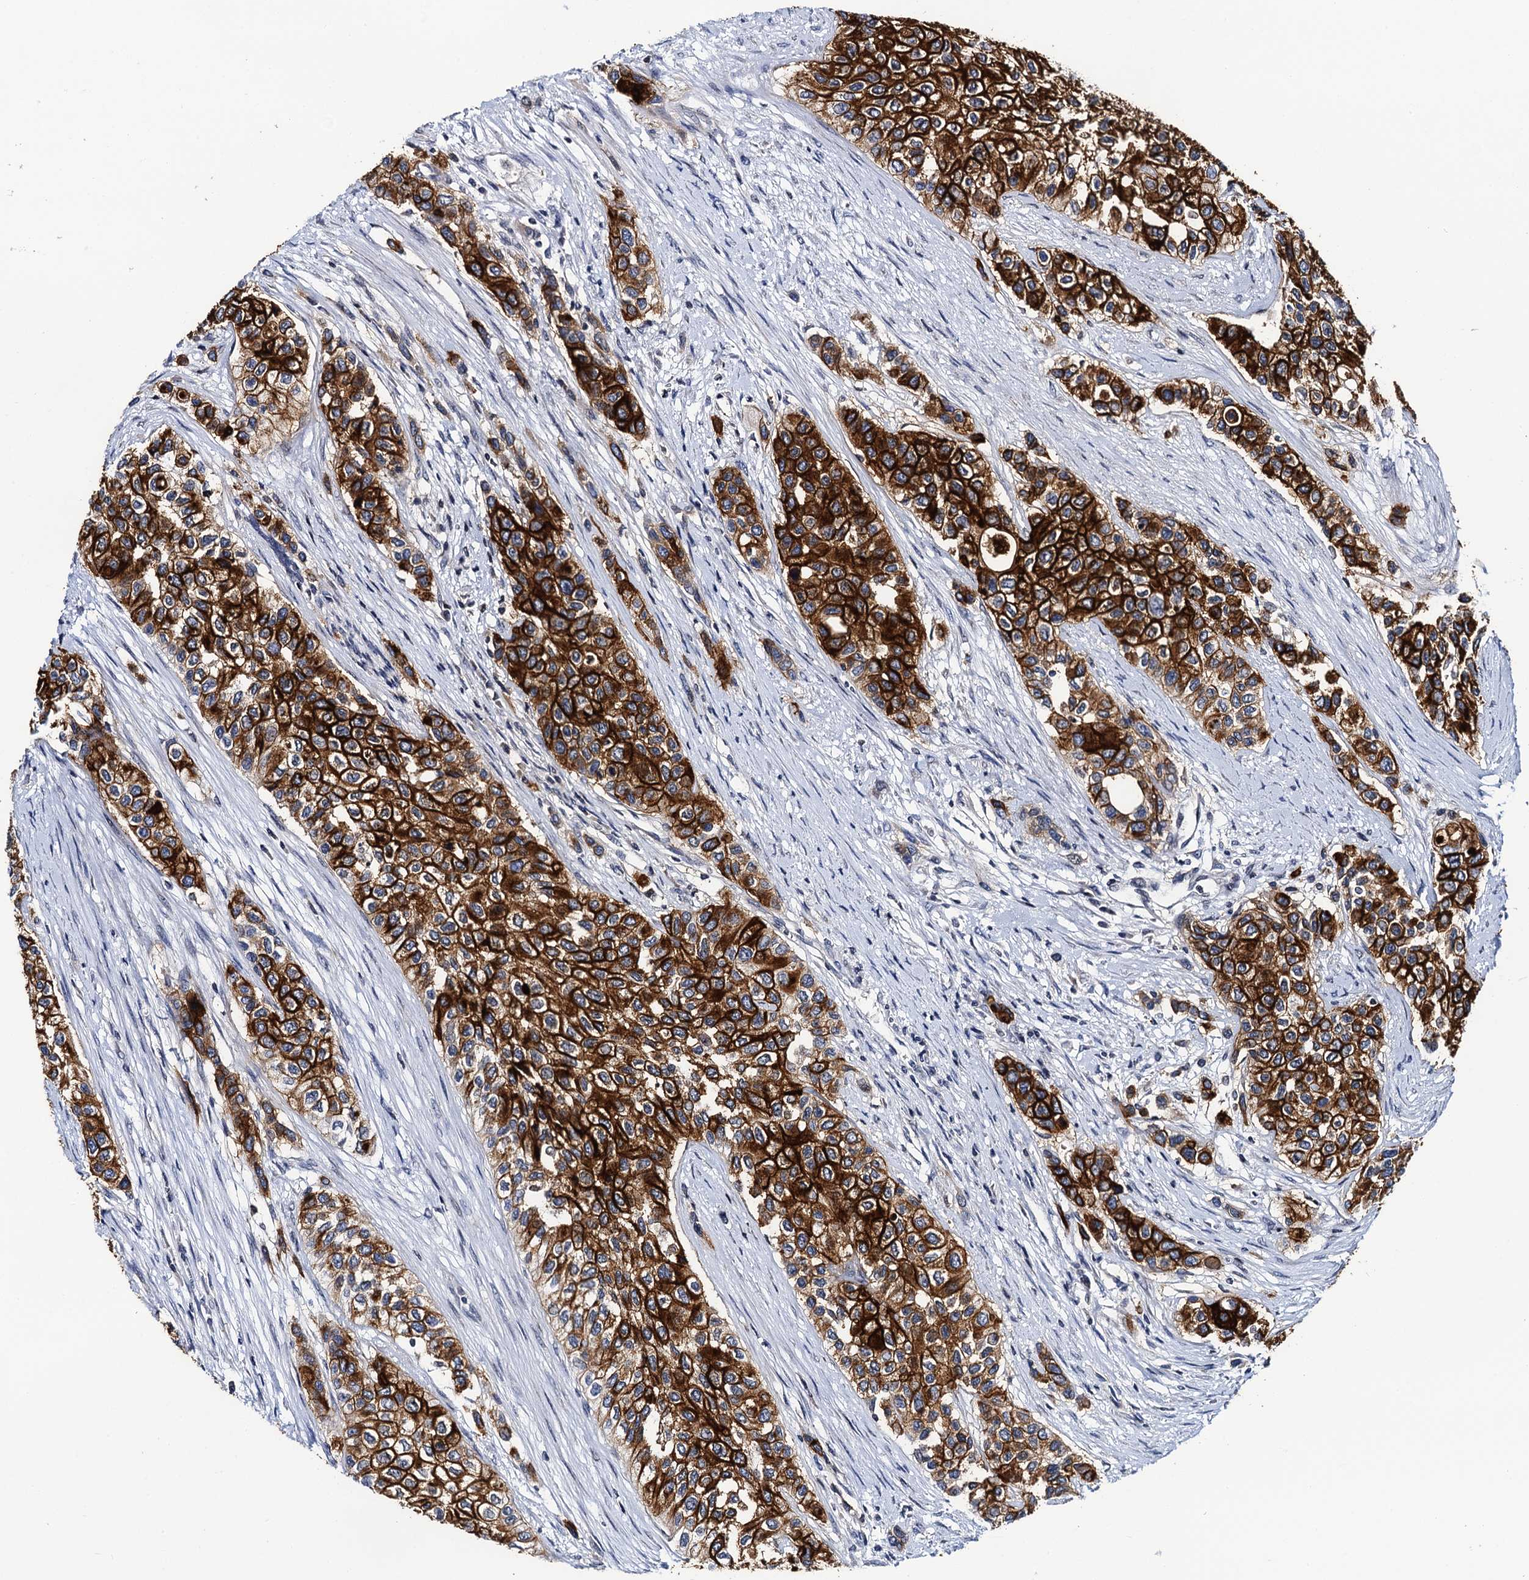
{"staining": {"intensity": "strong", "quantity": ">75%", "location": "cytoplasmic/membranous"}, "tissue": "urothelial cancer", "cell_type": "Tumor cells", "image_type": "cancer", "snomed": [{"axis": "morphology", "description": "Normal tissue, NOS"}, {"axis": "morphology", "description": "Urothelial carcinoma, High grade"}, {"axis": "topography", "description": "Vascular tissue"}, {"axis": "topography", "description": "Urinary bladder"}], "caption": "Strong cytoplasmic/membranous positivity for a protein is appreciated in about >75% of tumor cells of urothelial cancer using immunohistochemistry (IHC).", "gene": "LYPD3", "patient": {"sex": "female", "age": 56}}